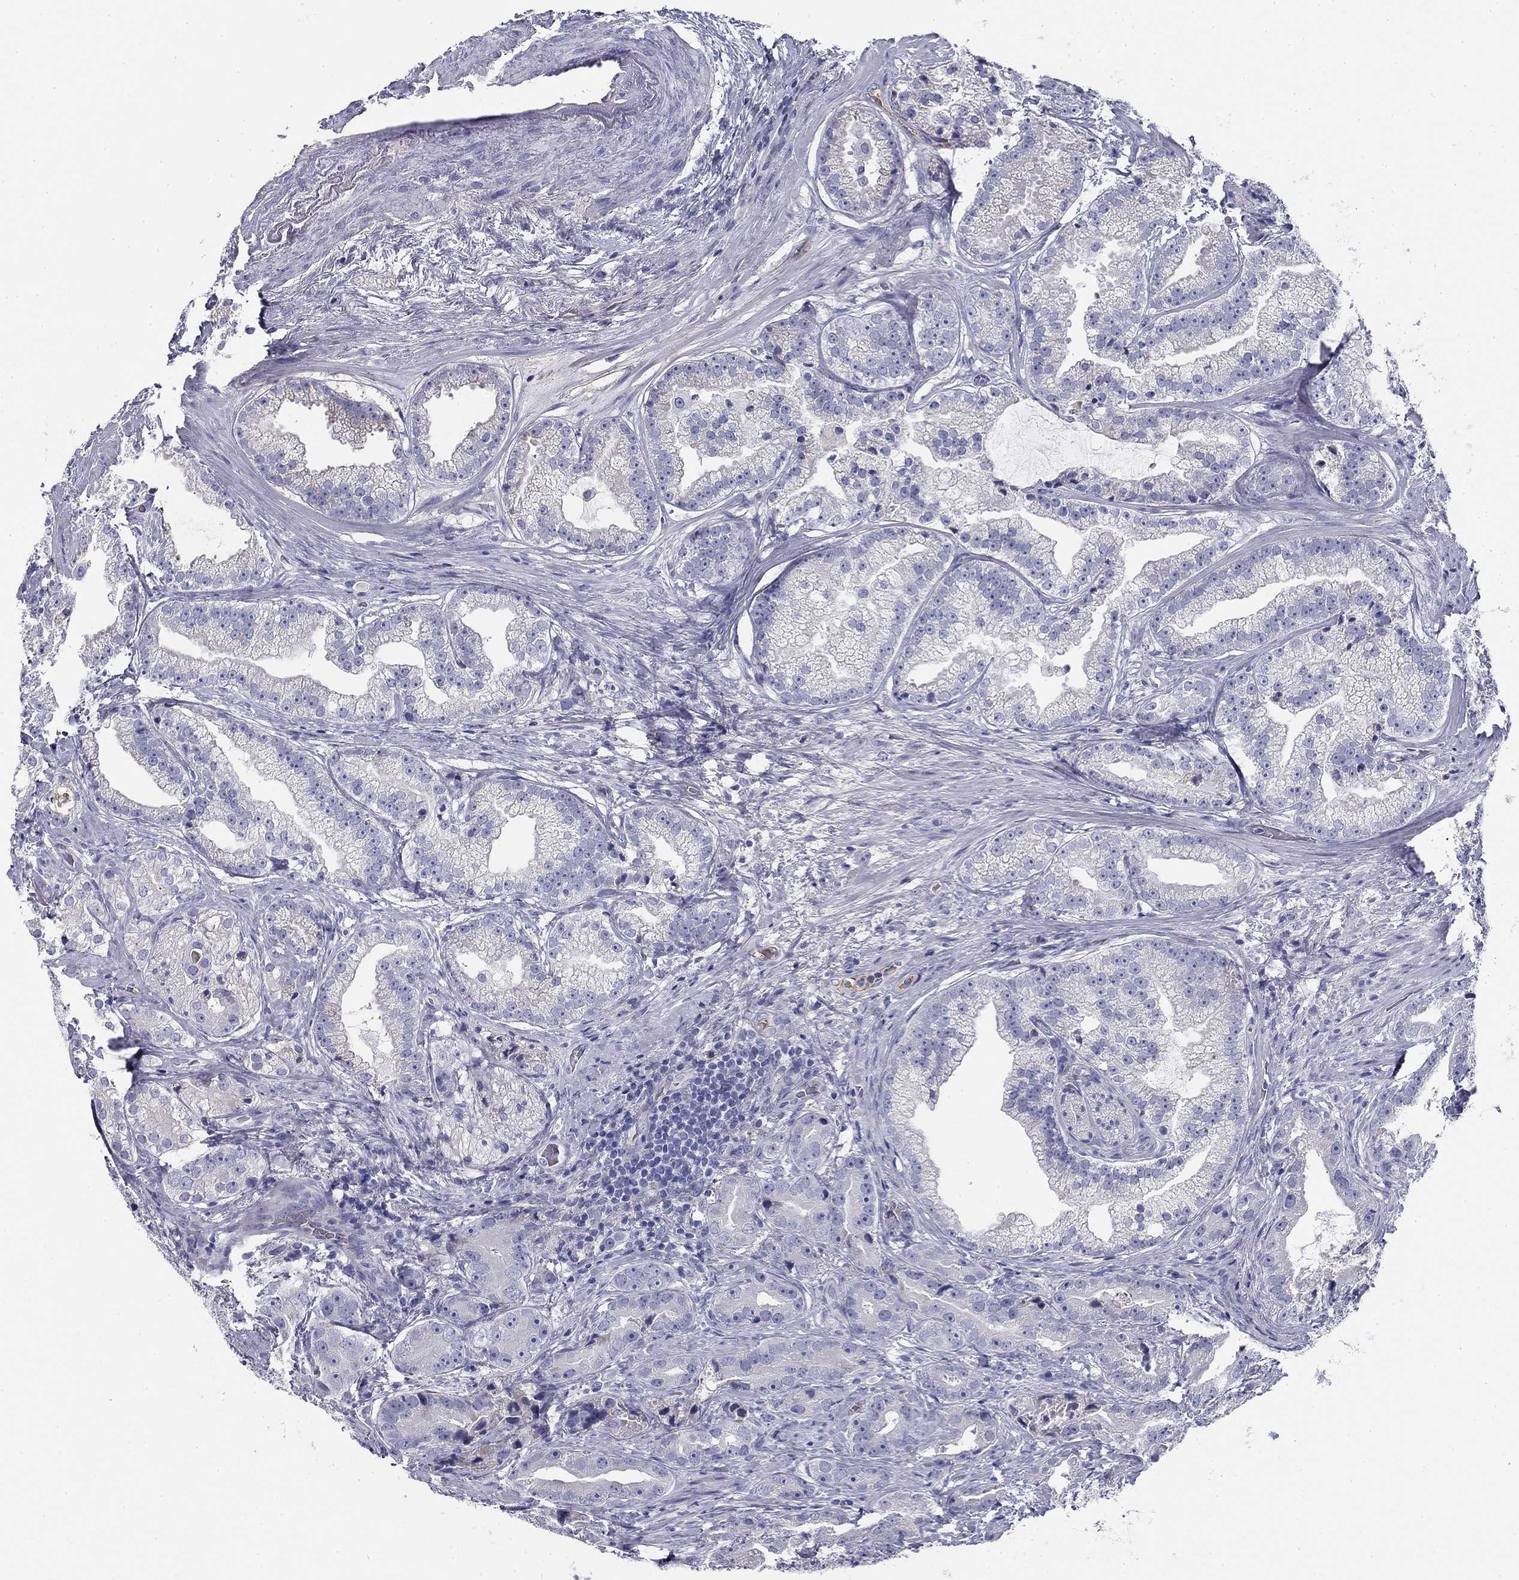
{"staining": {"intensity": "negative", "quantity": "none", "location": "none"}, "tissue": "prostate cancer", "cell_type": "Tumor cells", "image_type": "cancer", "snomed": [{"axis": "morphology", "description": "Adenocarcinoma, NOS"}, {"axis": "morphology", "description": "Adenocarcinoma, High grade"}, {"axis": "topography", "description": "Prostate"}], "caption": "Adenocarcinoma (high-grade) (prostate) was stained to show a protein in brown. There is no significant expression in tumor cells.", "gene": "CPLX4", "patient": {"sex": "male", "age": 64}}